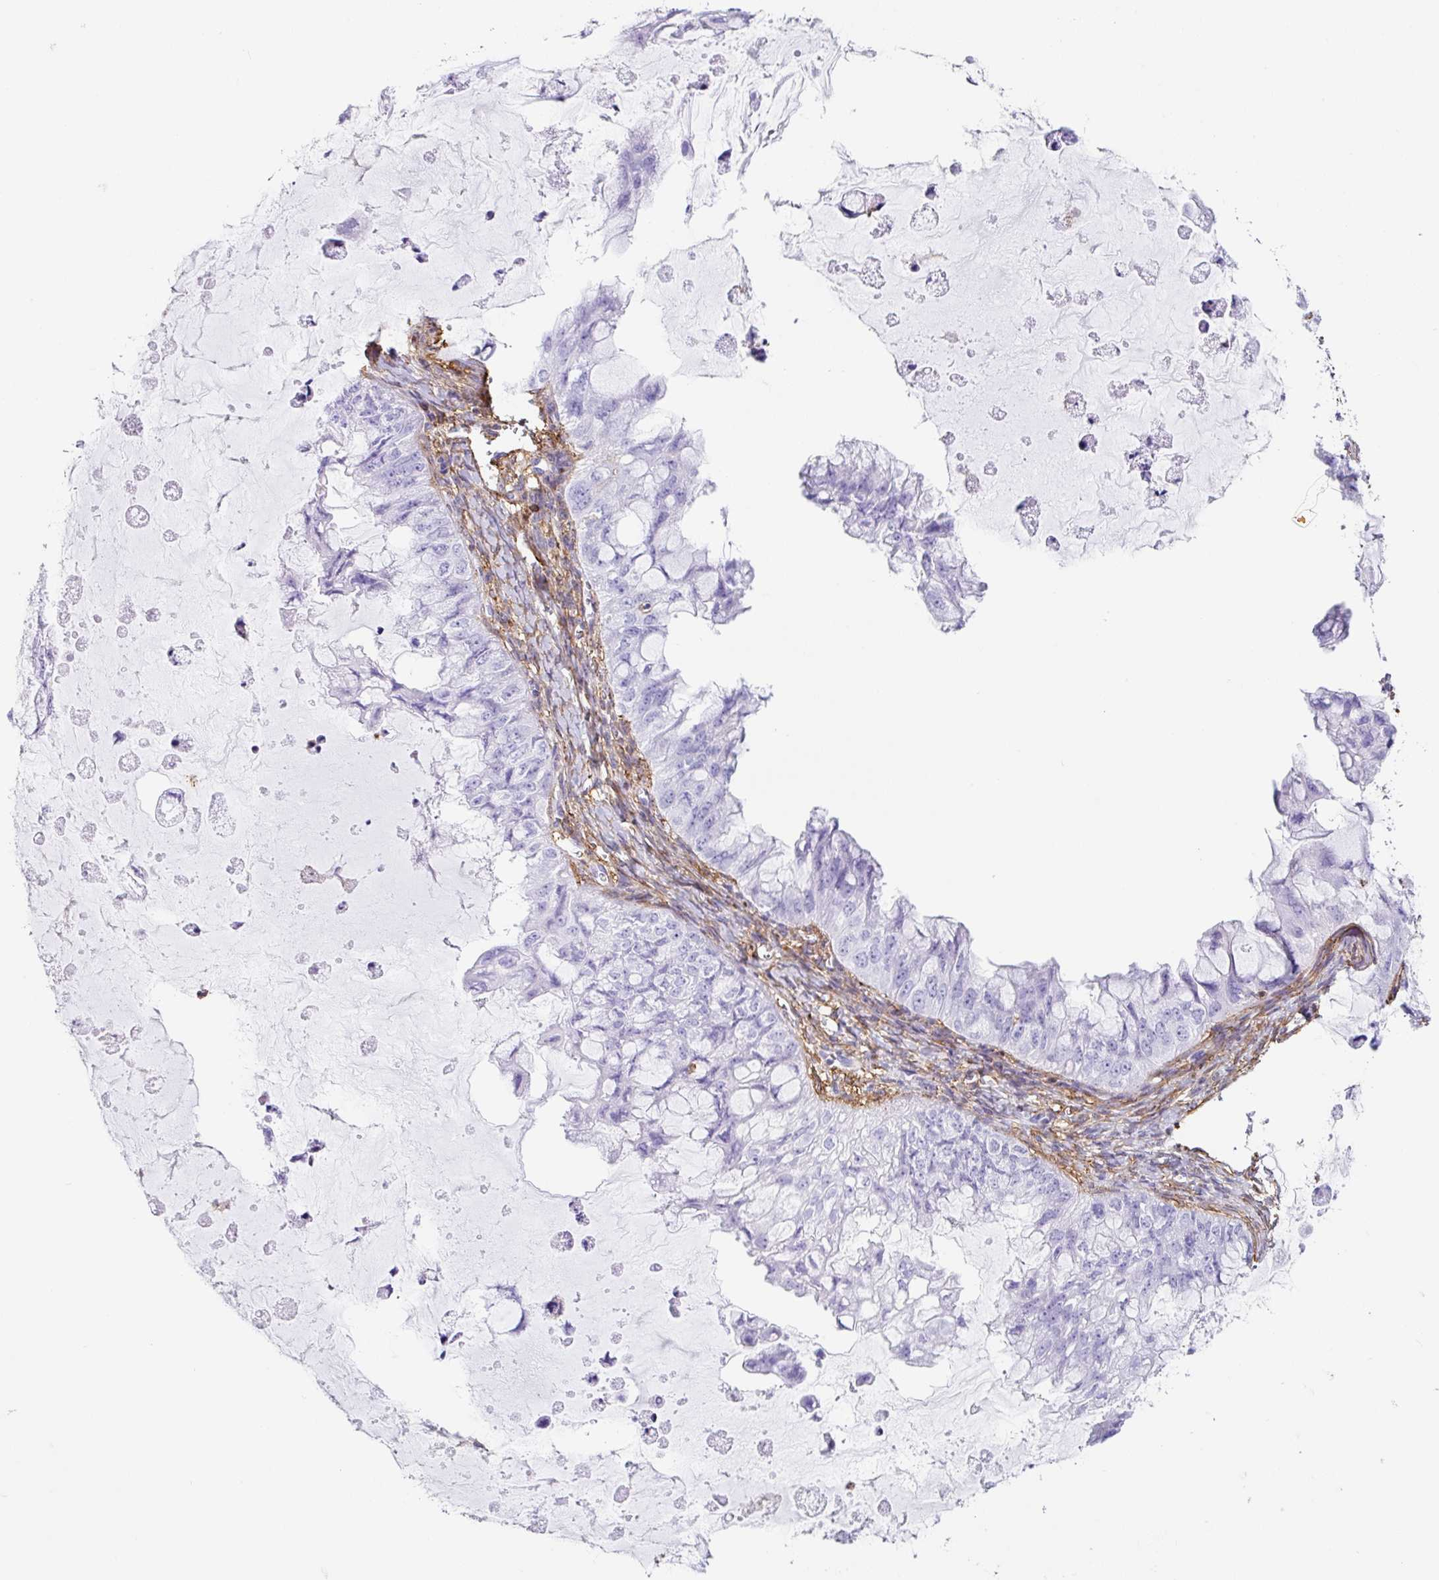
{"staining": {"intensity": "negative", "quantity": "none", "location": "none"}, "tissue": "ovarian cancer", "cell_type": "Tumor cells", "image_type": "cancer", "snomed": [{"axis": "morphology", "description": "Cystadenocarcinoma, mucinous, NOS"}, {"axis": "topography", "description": "Ovary"}], "caption": "An immunohistochemistry (IHC) photomicrograph of ovarian cancer (mucinous cystadenocarcinoma) is shown. There is no staining in tumor cells of ovarian cancer (mucinous cystadenocarcinoma).", "gene": "MTTP", "patient": {"sex": "female", "age": 72}}